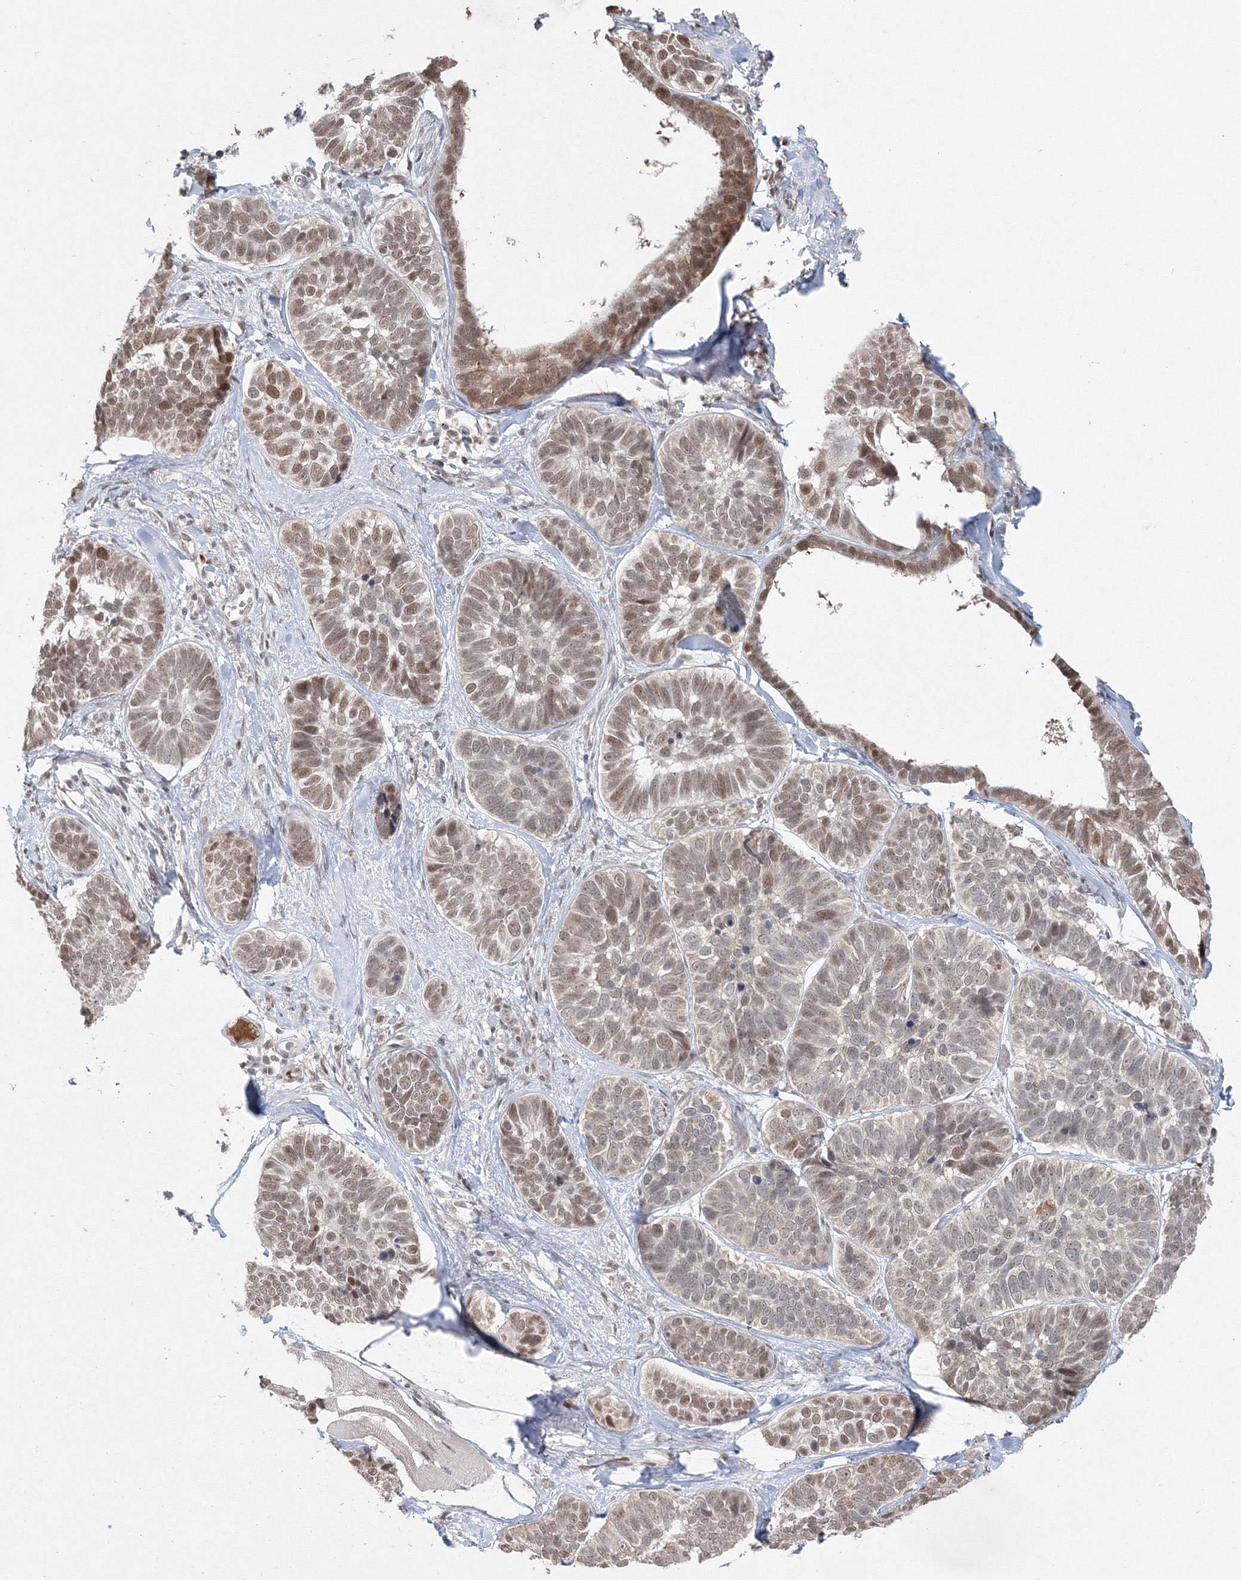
{"staining": {"intensity": "weak", "quantity": "25%-75%", "location": "nuclear"}, "tissue": "skin cancer", "cell_type": "Tumor cells", "image_type": "cancer", "snomed": [{"axis": "morphology", "description": "Basal cell carcinoma"}, {"axis": "topography", "description": "Skin"}], "caption": "Weak nuclear expression is identified in approximately 25%-75% of tumor cells in skin cancer.", "gene": "IWS1", "patient": {"sex": "male", "age": 62}}